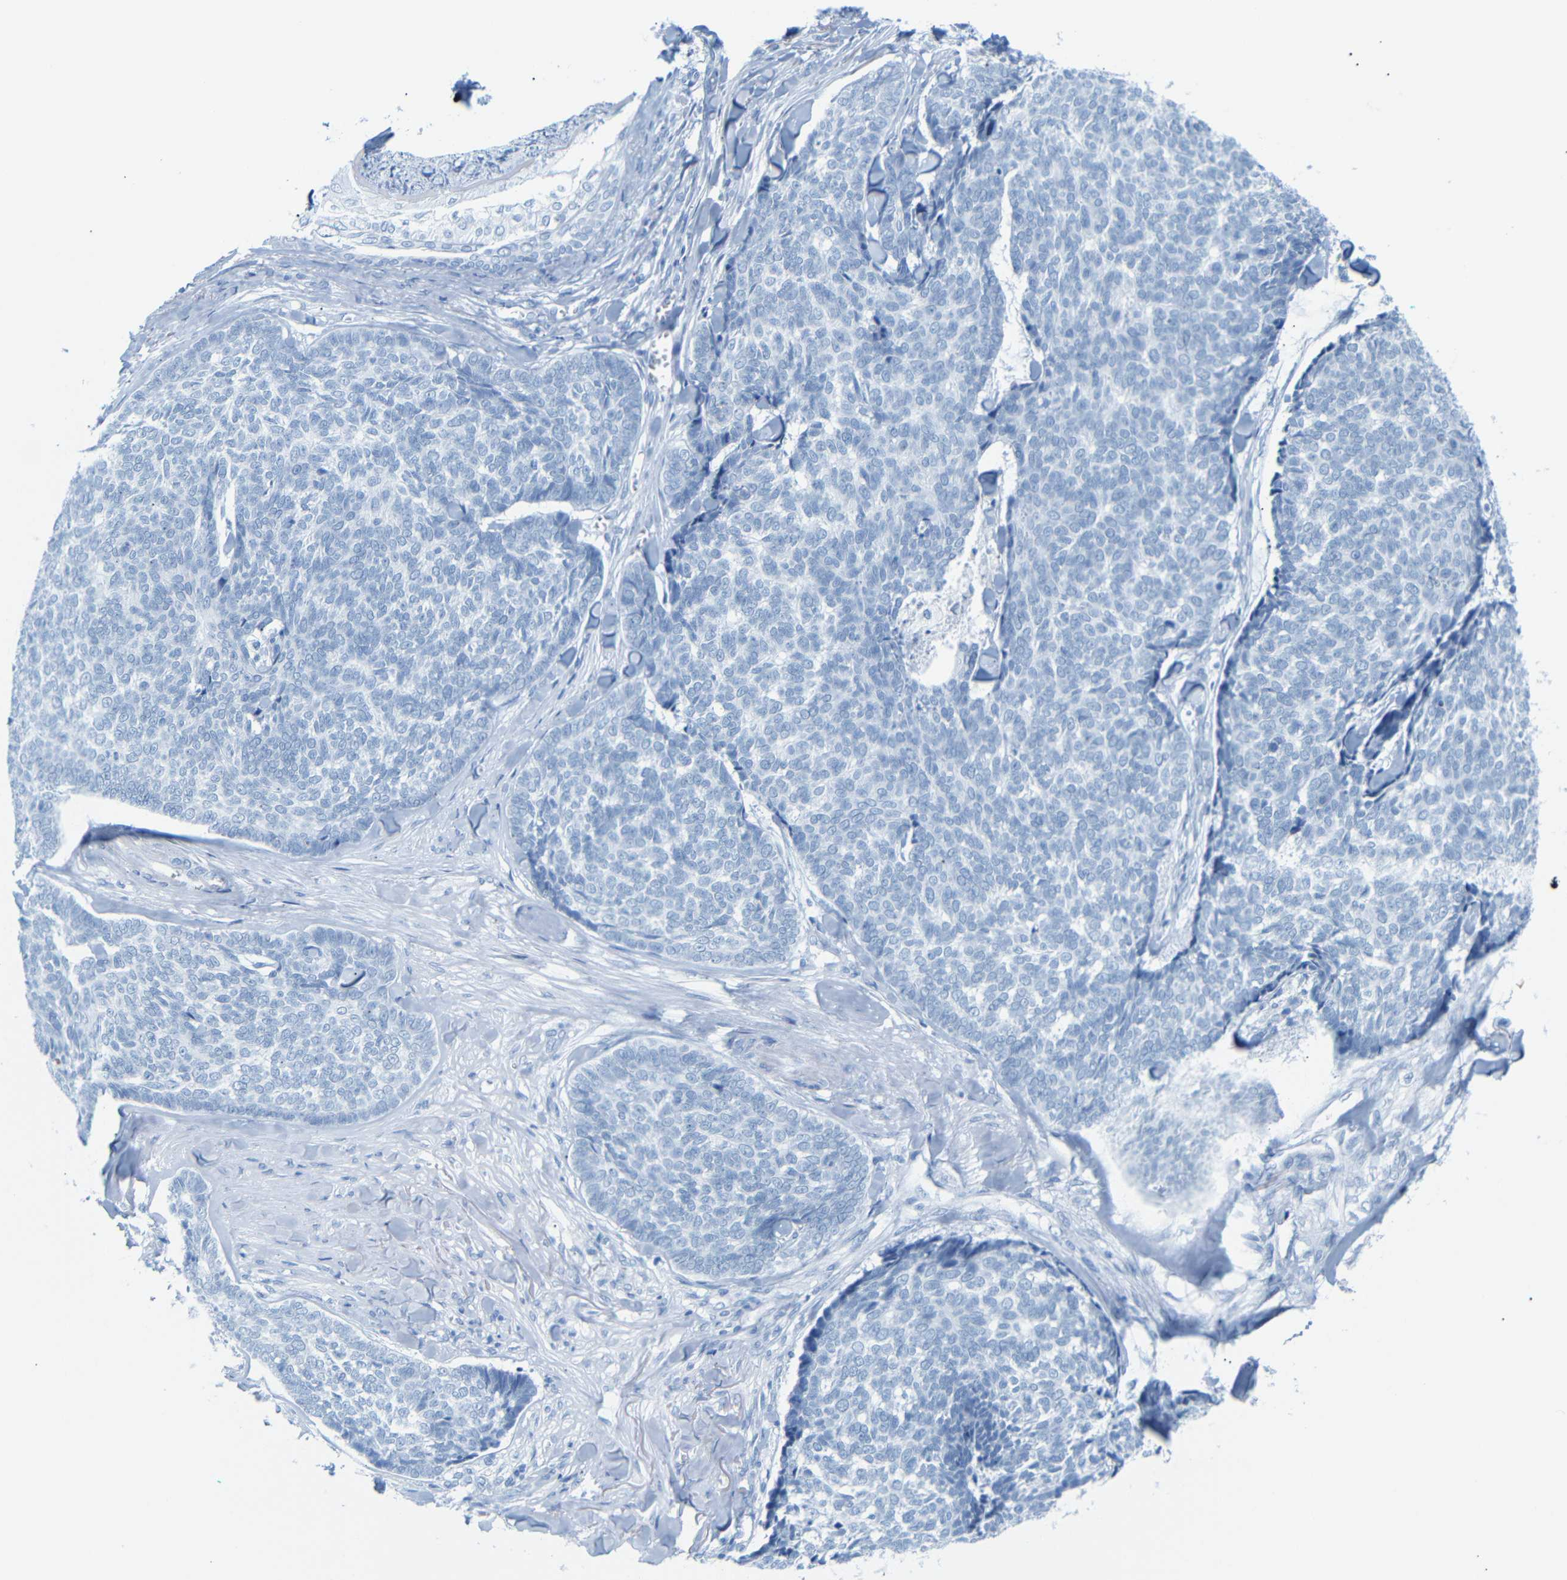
{"staining": {"intensity": "negative", "quantity": "none", "location": "none"}, "tissue": "skin cancer", "cell_type": "Tumor cells", "image_type": "cancer", "snomed": [{"axis": "morphology", "description": "Basal cell carcinoma"}, {"axis": "topography", "description": "Skin"}], "caption": "Human basal cell carcinoma (skin) stained for a protein using immunohistochemistry (IHC) reveals no expression in tumor cells.", "gene": "DYNAP", "patient": {"sex": "male", "age": 84}}